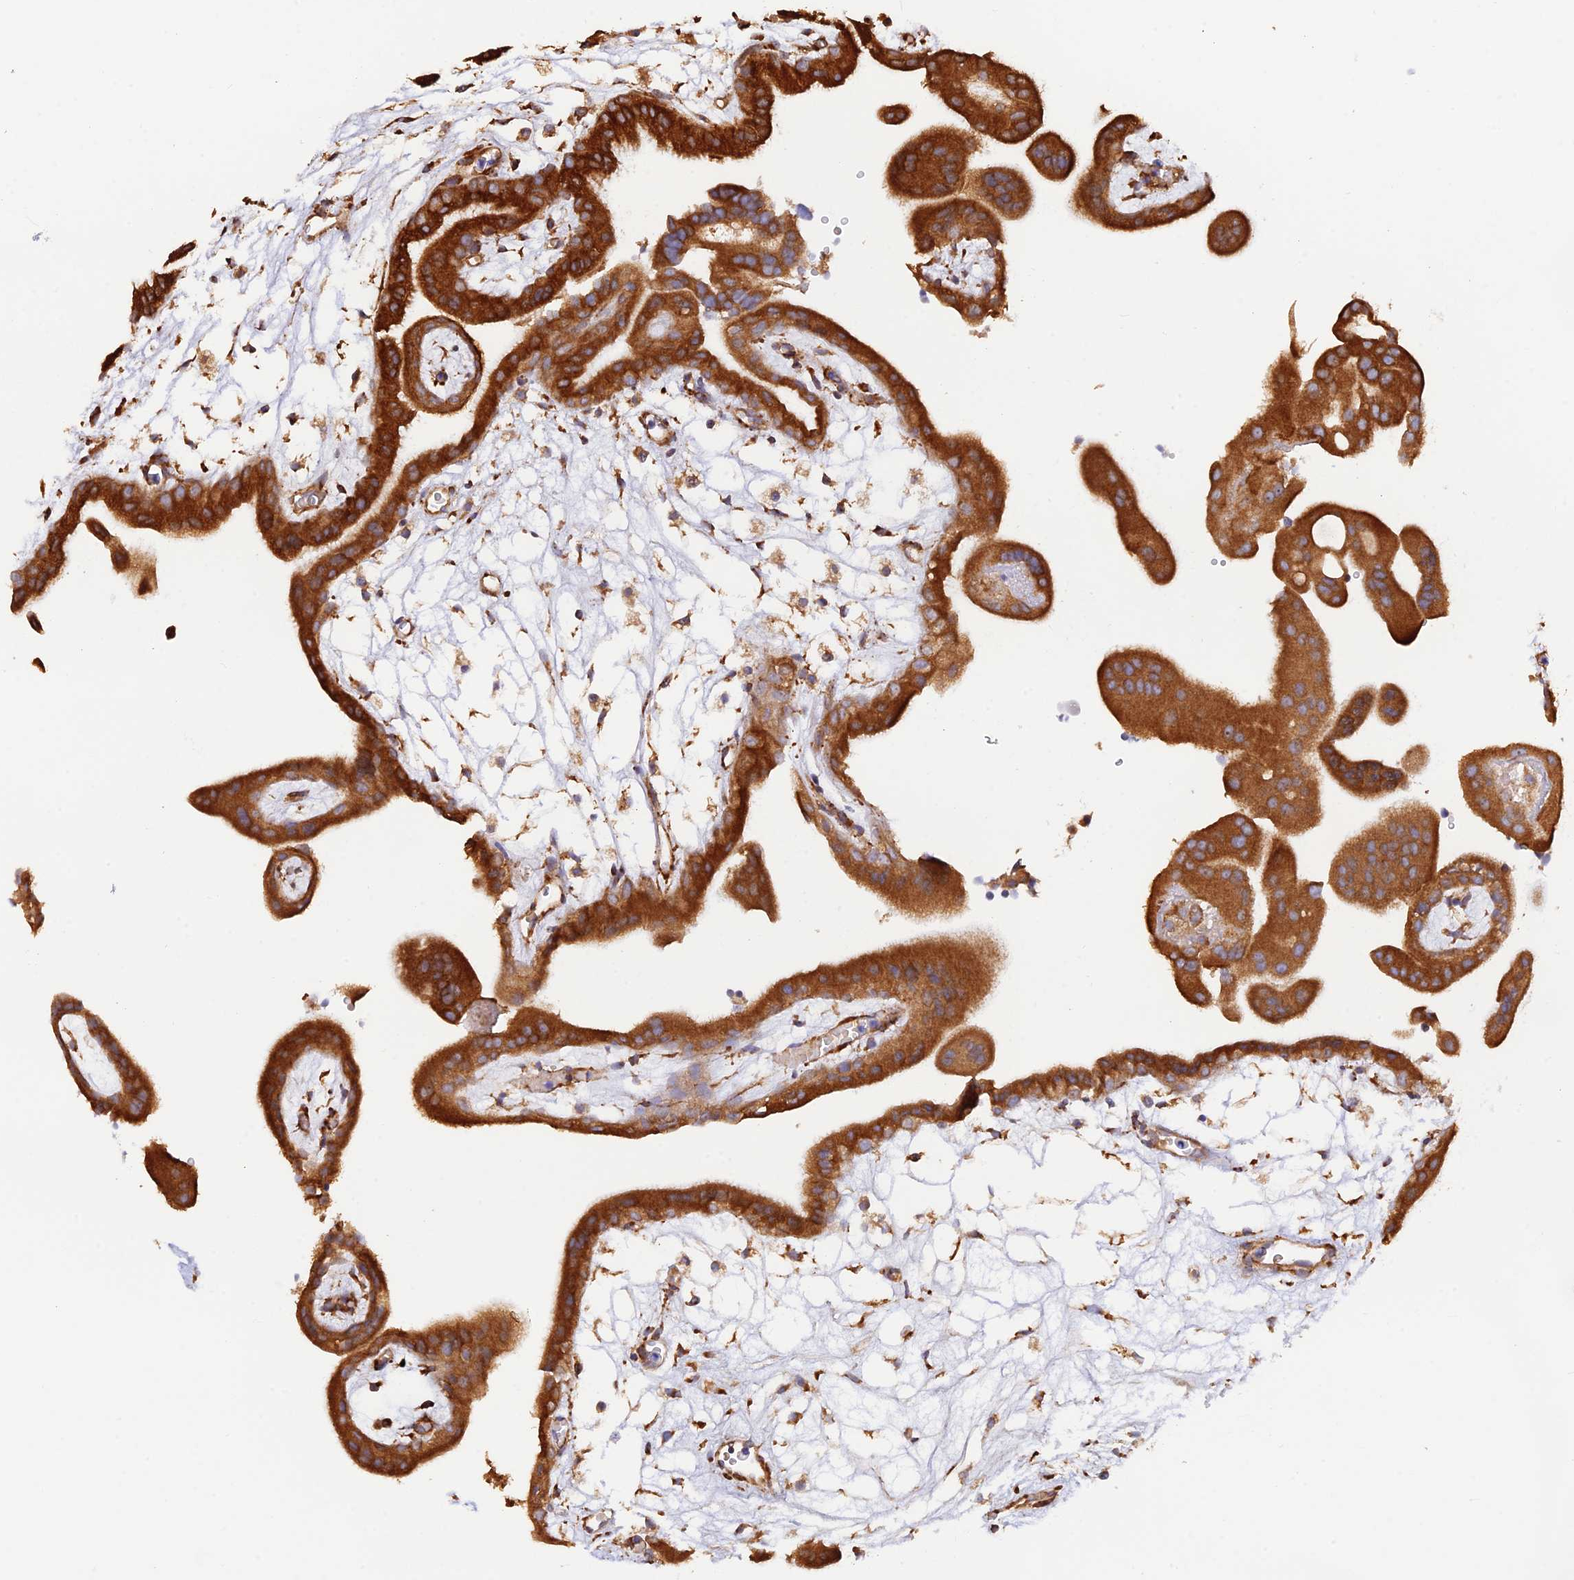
{"staining": {"intensity": "strong", "quantity": ">75%", "location": "cytoplasmic/membranous"}, "tissue": "placenta", "cell_type": "Decidual cells", "image_type": "normal", "snomed": [{"axis": "morphology", "description": "Normal tissue, NOS"}, {"axis": "topography", "description": "Placenta"}], "caption": "The photomicrograph displays immunohistochemical staining of normal placenta. There is strong cytoplasmic/membranous expression is appreciated in approximately >75% of decidual cells. The staining was performed using DAB (3,3'-diaminobenzidine), with brown indicating positive protein expression. Nuclei are stained blue with hematoxylin.", "gene": "RPL5", "patient": {"sex": "female", "age": 18}}